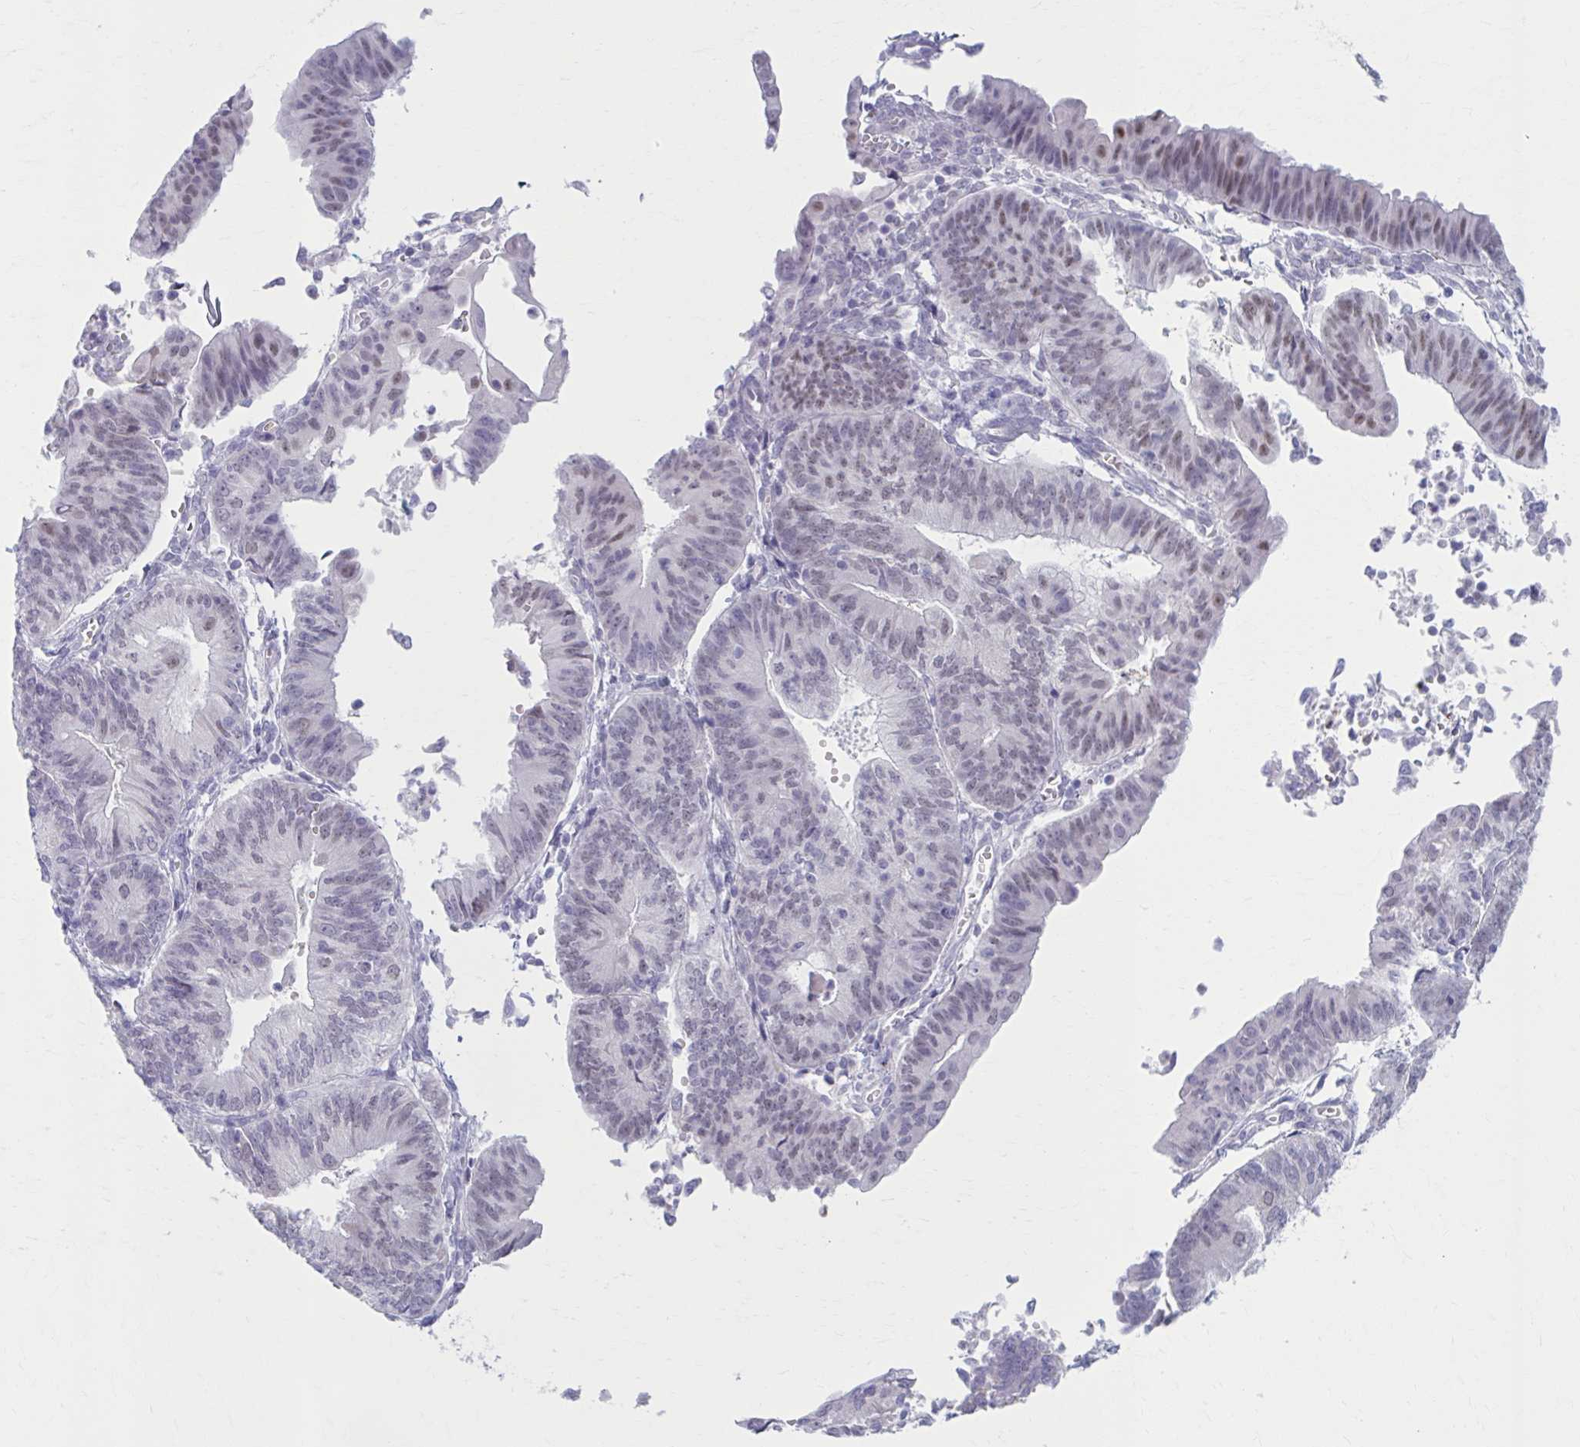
{"staining": {"intensity": "weak", "quantity": "25%-75%", "location": "nuclear"}, "tissue": "endometrial cancer", "cell_type": "Tumor cells", "image_type": "cancer", "snomed": [{"axis": "morphology", "description": "Adenocarcinoma, NOS"}, {"axis": "topography", "description": "Endometrium"}], "caption": "High-magnification brightfield microscopy of endometrial cancer (adenocarcinoma) stained with DAB (brown) and counterstained with hematoxylin (blue). tumor cells exhibit weak nuclear positivity is appreciated in about25%-75% of cells.", "gene": "CCDC105", "patient": {"sex": "female", "age": 65}}